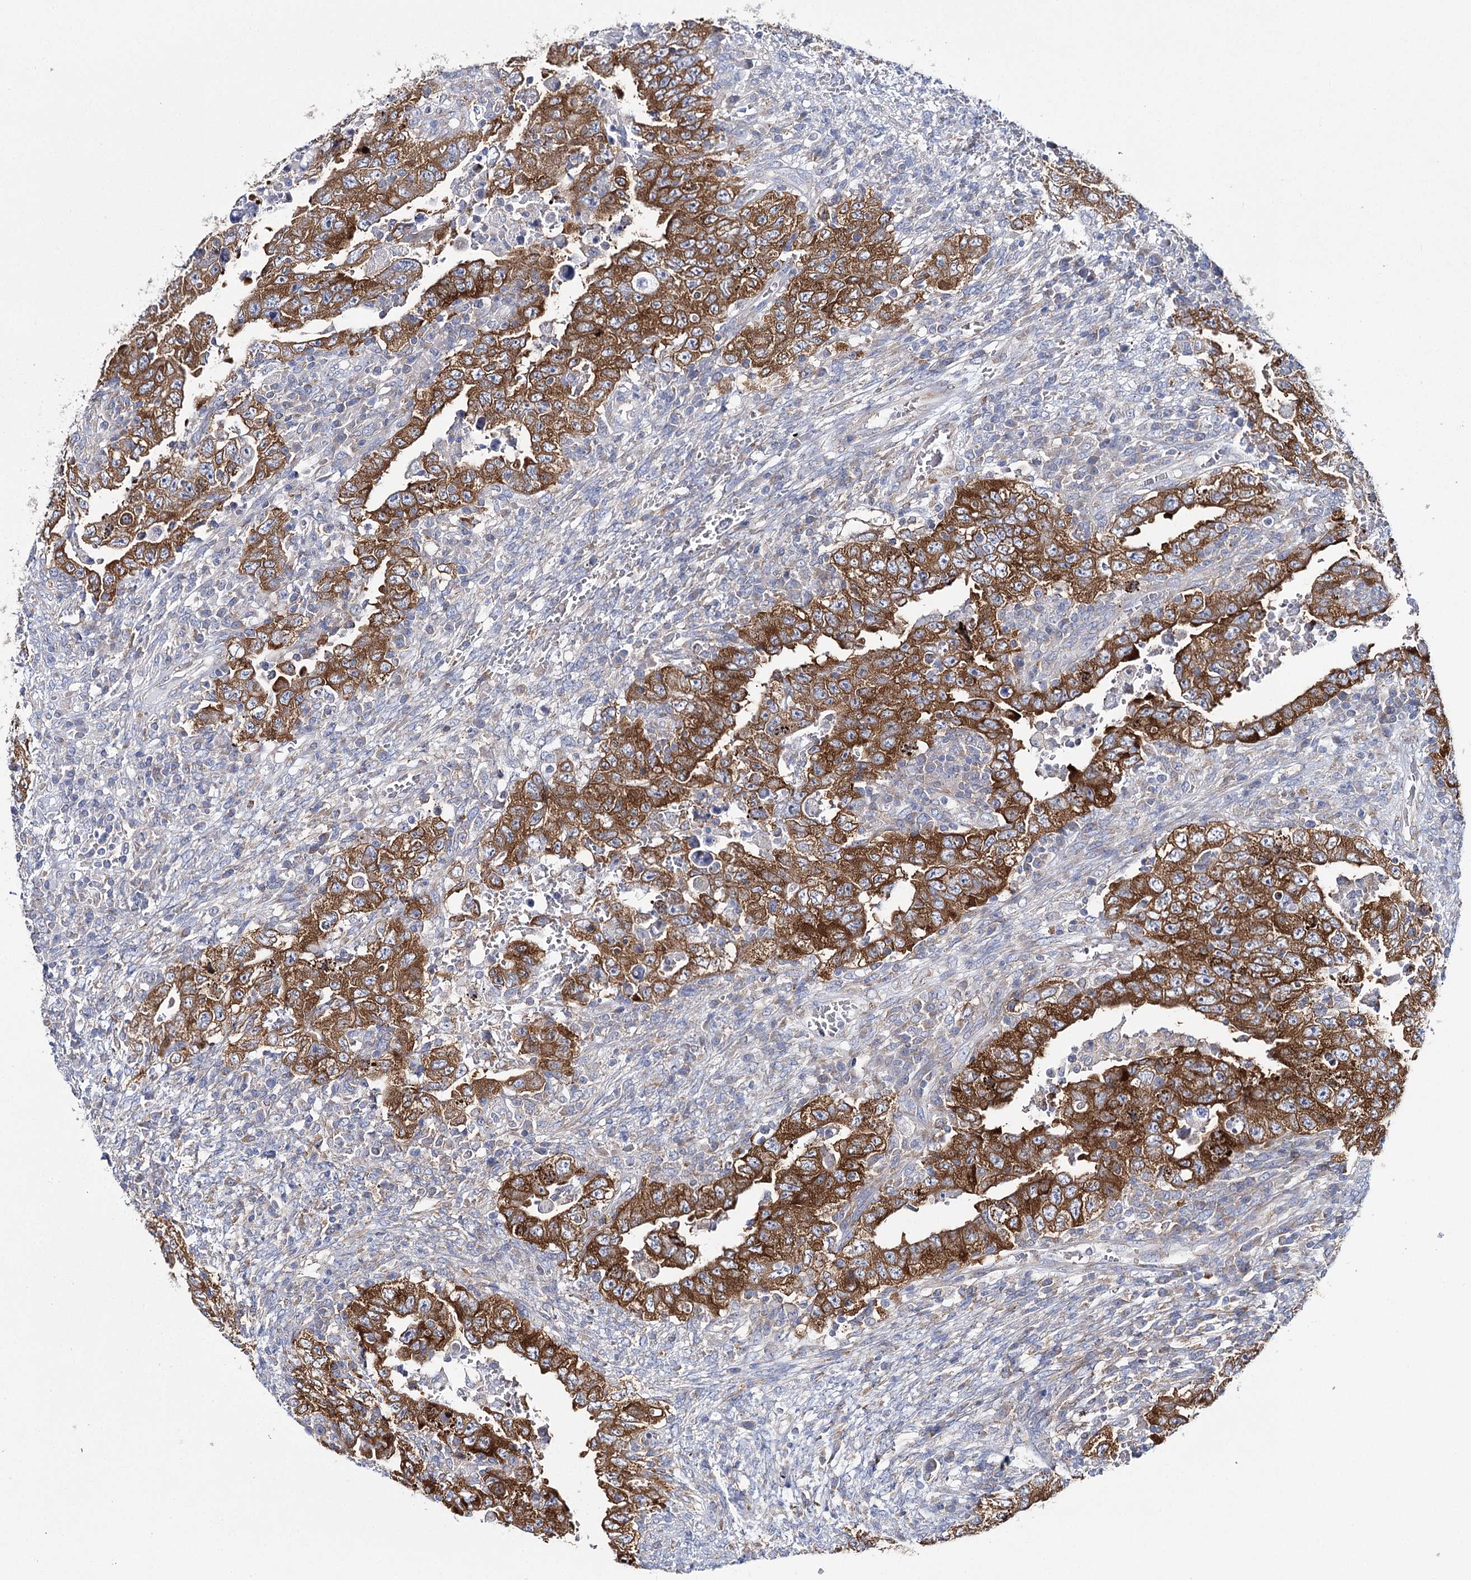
{"staining": {"intensity": "moderate", "quantity": ">75%", "location": "cytoplasmic/membranous"}, "tissue": "testis cancer", "cell_type": "Tumor cells", "image_type": "cancer", "snomed": [{"axis": "morphology", "description": "Carcinoma, Embryonal, NOS"}, {"axis": "topography", "description": "Testis"}], "caption": "Human testis embryonal carcinoma stained for a protein (brown) exhibits moderate cytoplasmic/membranous positive staining in approximately >75% of tumor cells.", "gene": "THUMPD3", "patient": {"sex": "male", "age": 26}}